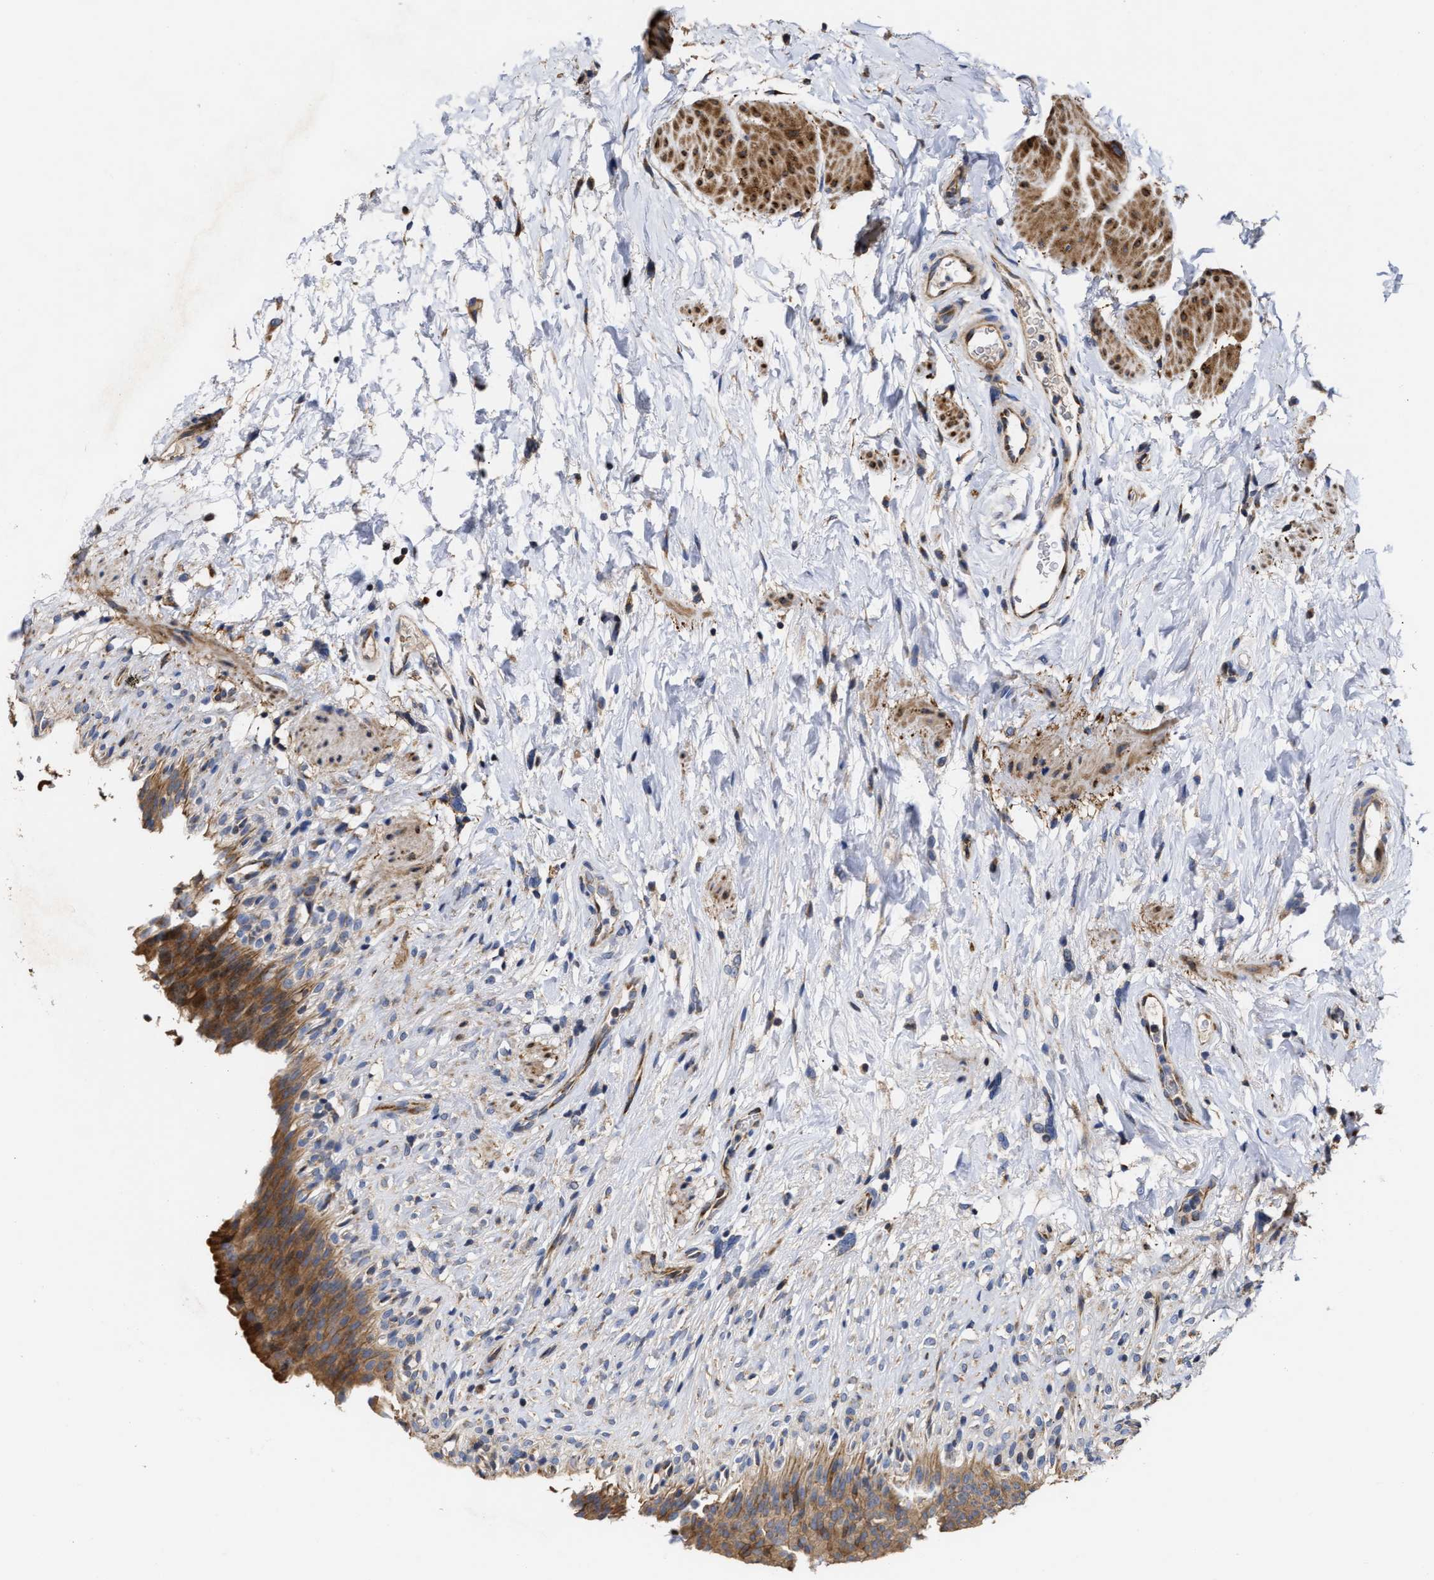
{"staining": {"intensity": "moderate", "quantity": ">75%", "location": "cytoplasmic/membranous"}, "tissue": "urinary bladder", "cell_type": "Urothelial cells", "image_type": "normal", "snomed": [{"axis": "morphology", "description": "Normal tissue, NOS"}, {"axis": "topography", "description": "Urinary bladder"}], "caption": "A high-resolution image shows immunohistochemistry (IHC) staining of benign urinary bladder, which displays moderate cytoplasmic/membranous positivity in about >75% of urothelial cells.", "gene": "MALSU1", "patient": {"sex": "female", "age": 79}}